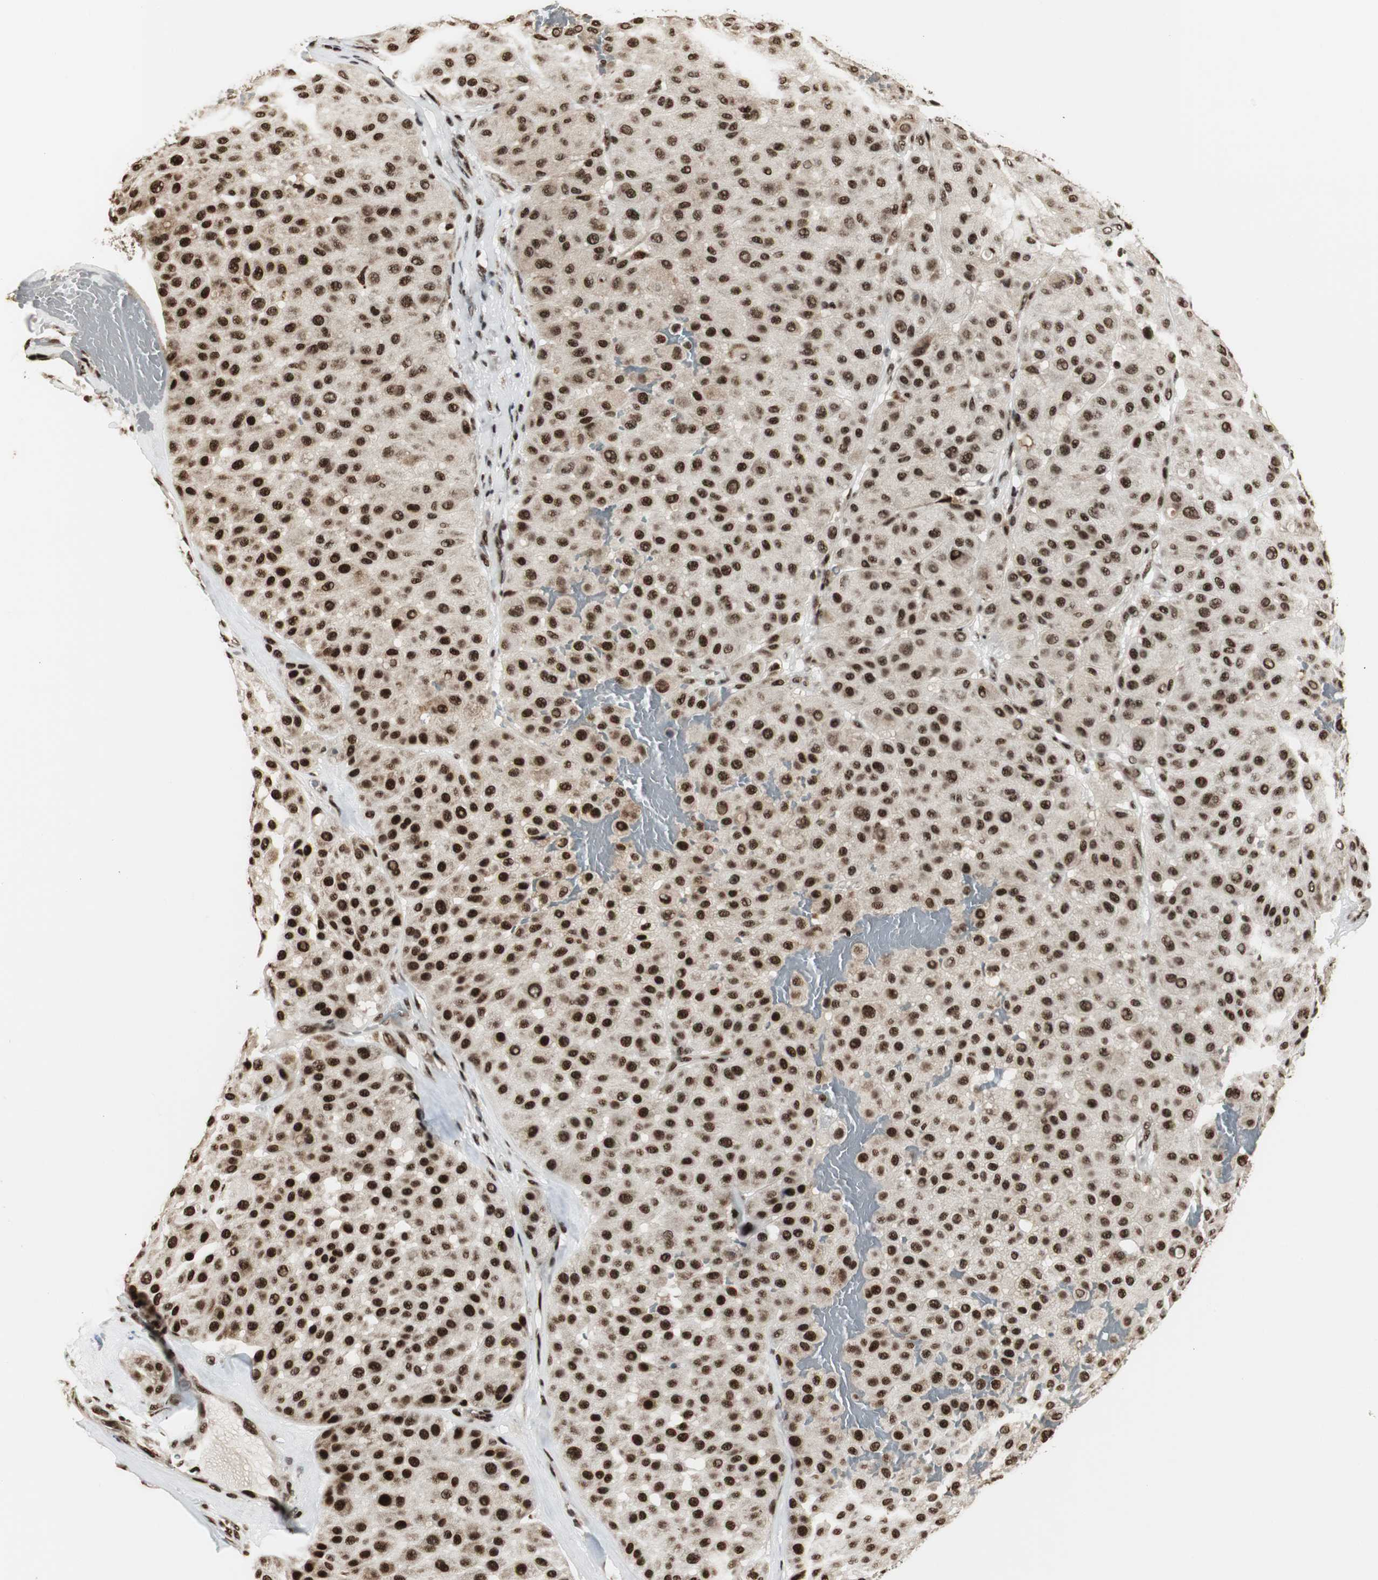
{"staining": {"intensity": "strong", "quantity": ">75%", "location": "nuclear"}, "tissue": "melanoma", "cell_type": "Tumor cells", "image_type": "cancer", "snomed": [{"axis": "morphology", "description": "Normal tissue, NOS"}, {"axis": "morphology", "description": "Malignant melanoma, Metastatic site"}, {"axis": "topography", "description": "Skin"}], "caption": "Human melanoma stained for a protein (brown) reveals strong nuclear positive positivity in about >75% of tumor cells.", "gene": "PARN", "patient": {"sex": "male", "age": 41}}